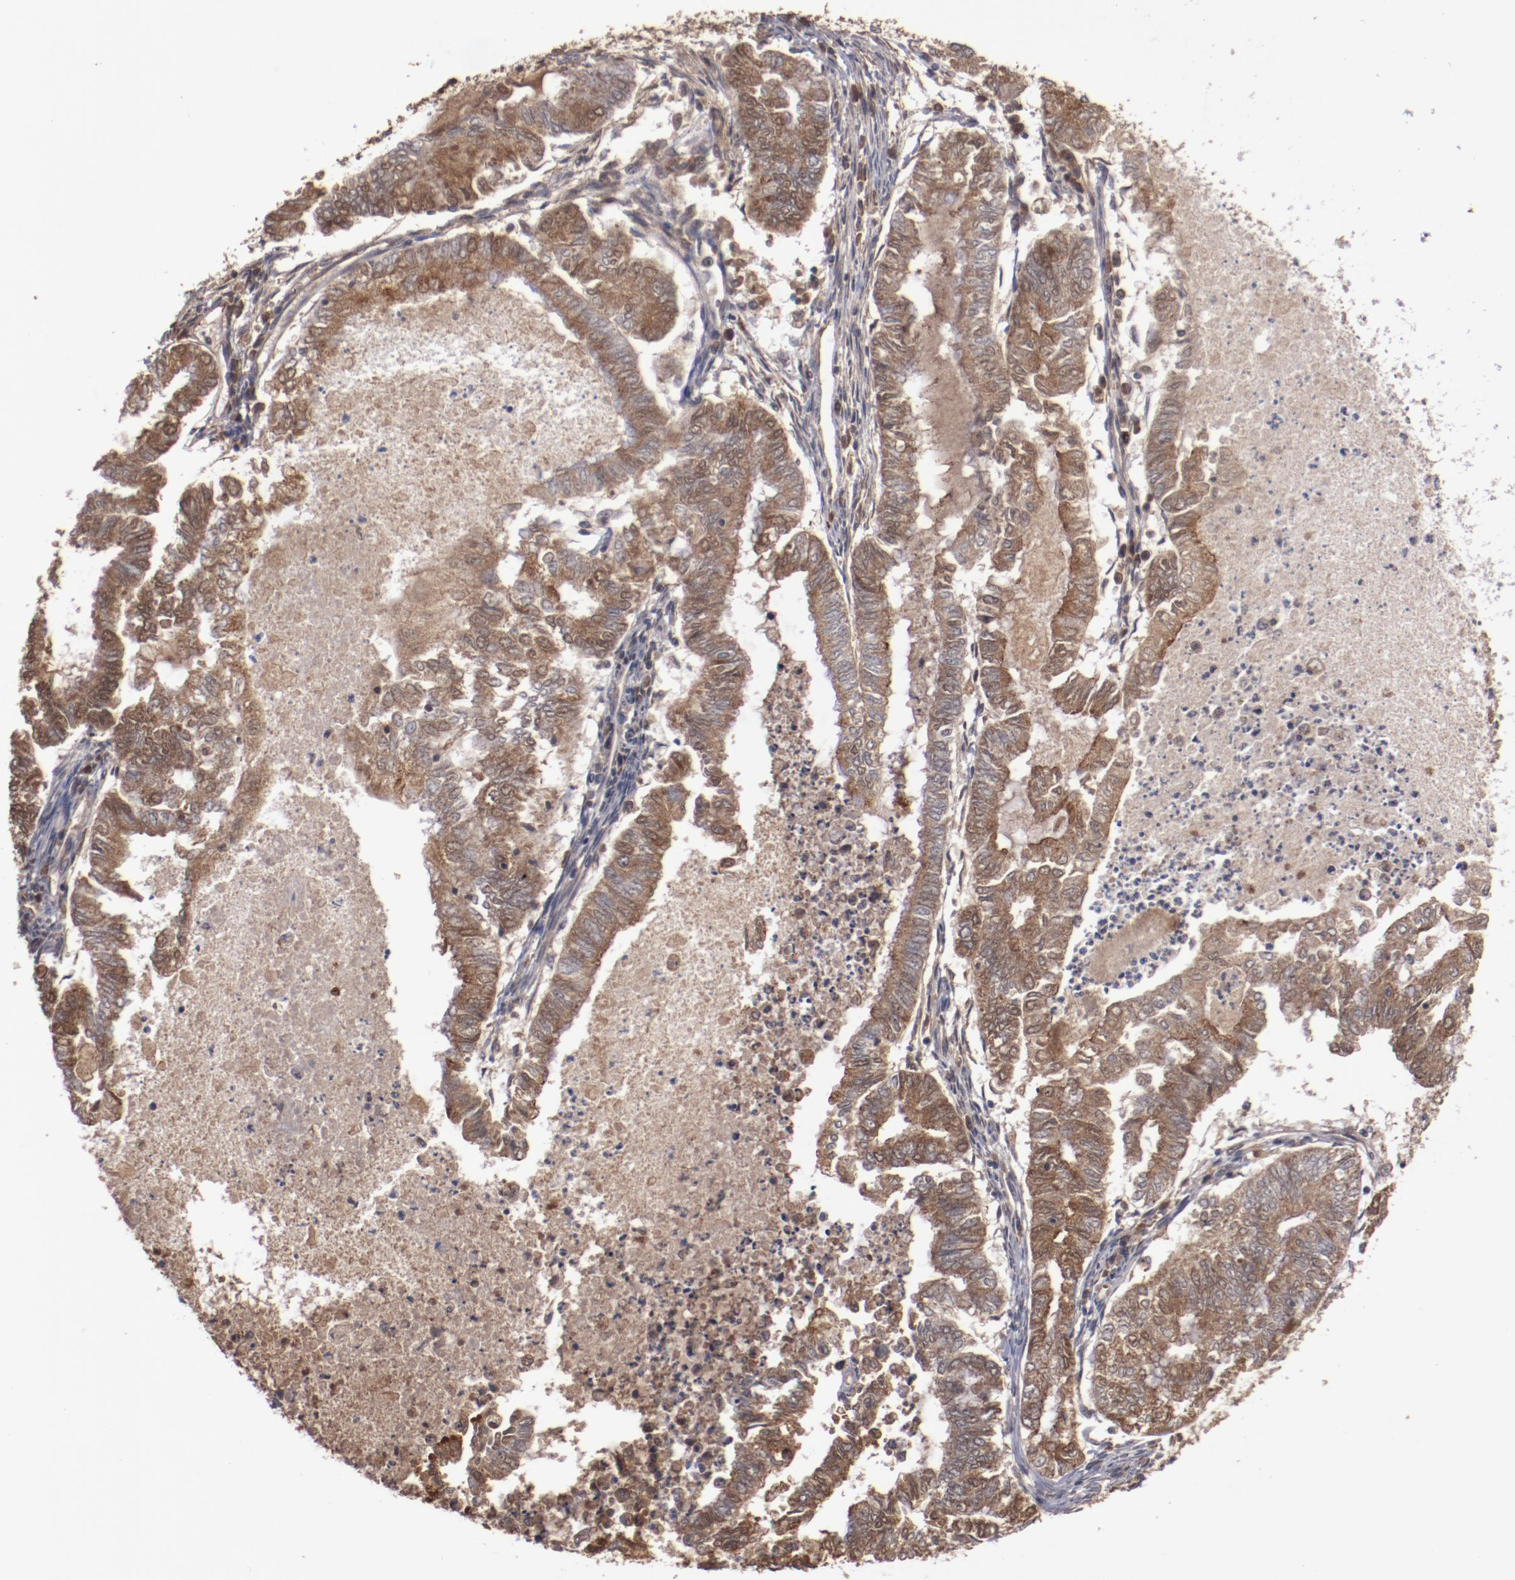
{"staining": {"intensity": "strong", "quantity": ">75%", "location": "cytoplasmic/membranous"}, "tissue": "endometrial cancer", "cell_type": "Tumor cells", "image_type": "cancer", "snomed": [{"axis": "morphology", "description": "Adenocarcinoma, NOS"}, {"axis": "topography", "description": "Endometrium"}], "caption": "IHC of endometrial adenocarcinoma displays high levels of strong cytoplasmic/membranous expression in about >75% of tumor cells.", "gene": "TENM1", "patient": {"sex": "female", "age": 79}}